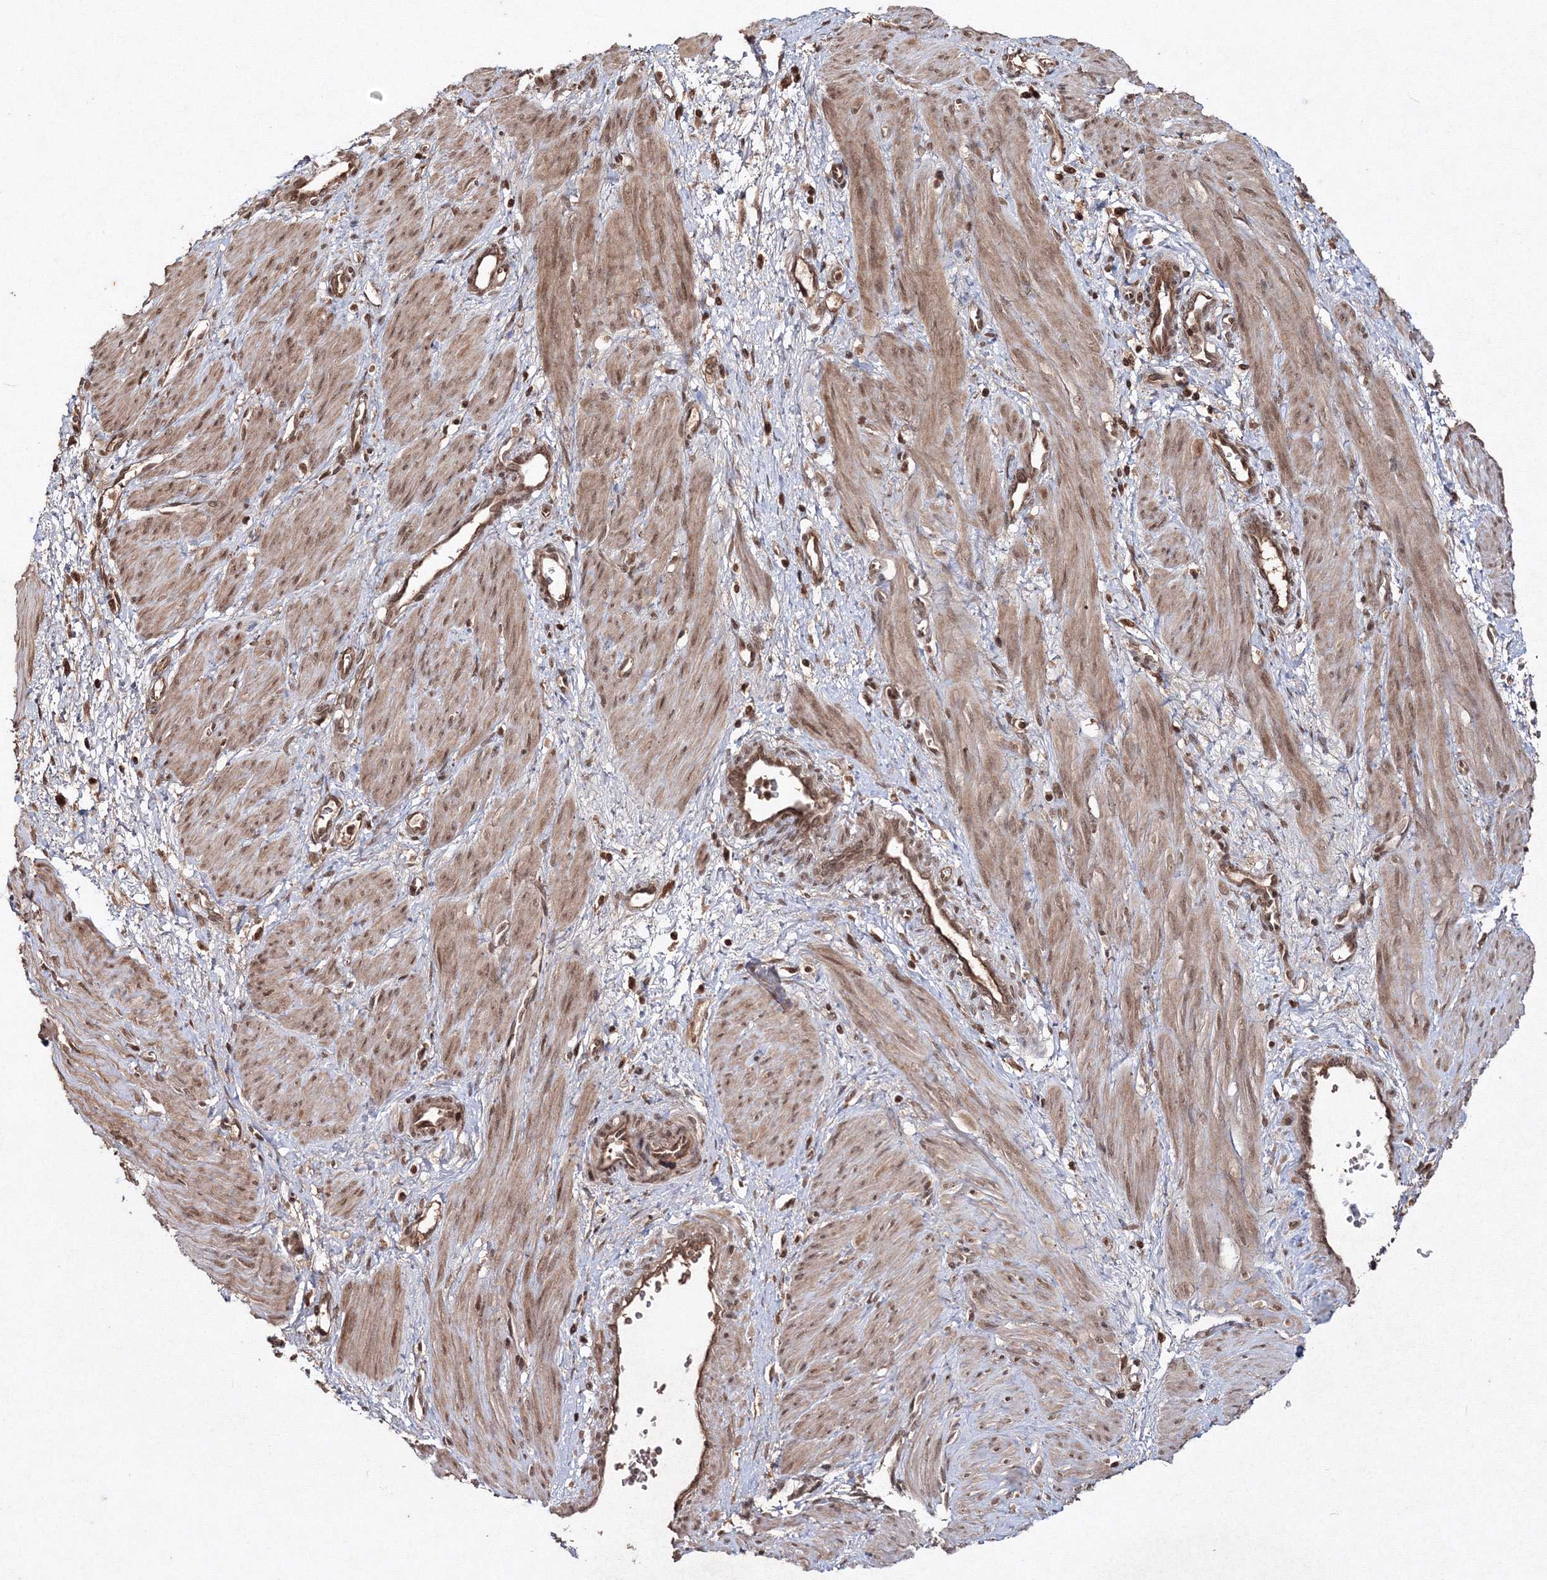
{"staining": {"intensity": "moderate", "quantity": ">75%", "location": "cytoplasmic/membranous,nuclear"}, "tissue": "smooth muscle", "cell_type": "Smooth muscle cells", "image_type": "normal", "snomed": [{"axis": "morphology", "description": "Normal tissue, NOS"}, {"axis": "topography", "description": "Endometrium"}], "caption": "IHC of normal smooth muscle reveals medium levels of moderate cytoplasmic/membranous,nuclear expression in about >75% of smooth muscle cells.", "gene": "PEX13", "patient": {"sex": "female", "age": 33}}